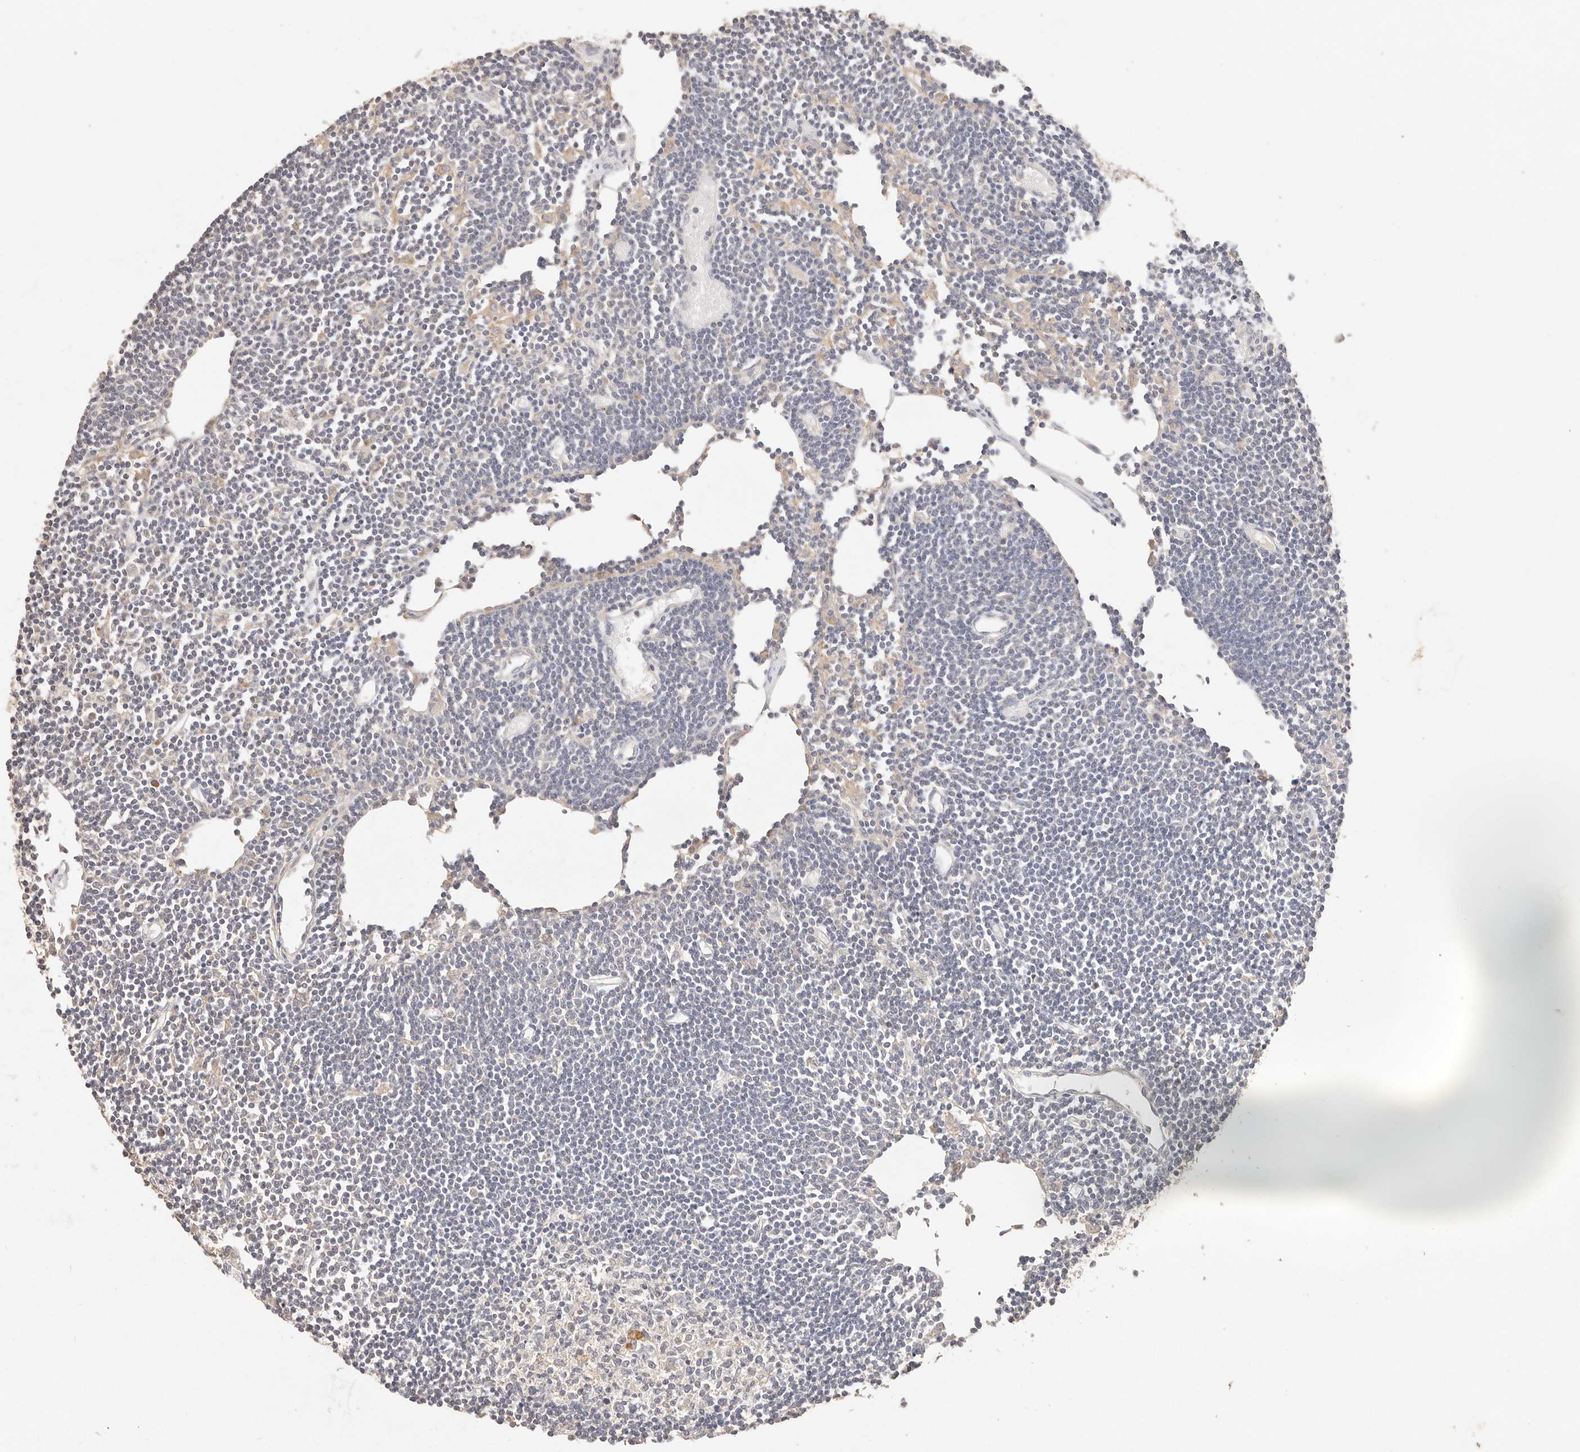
{"staining": {"intensity": "negative", "quantity": "none", "location": "none"}, "tissue": "lymph node", "cell_type": "Germinal center cells", "image_type": "normal", "snomed": [{"axis": "morphology", "description": "Normal tissue, NOS"}, {"axis": "topography", "description": "Lymph node"}], "caption": "Immunohistochemistry (IHC) of benign lymph node shows no expression in germinal center cells. The staining was performed using DAB (3,3'-diaminobenzidine) to visualize the protein expression in brown, while the nuclei were stained in blue with hematoxylin (Magnification: 20x).", "gene": "CXADR", "patient": {"sex": "female", "age": 11}}